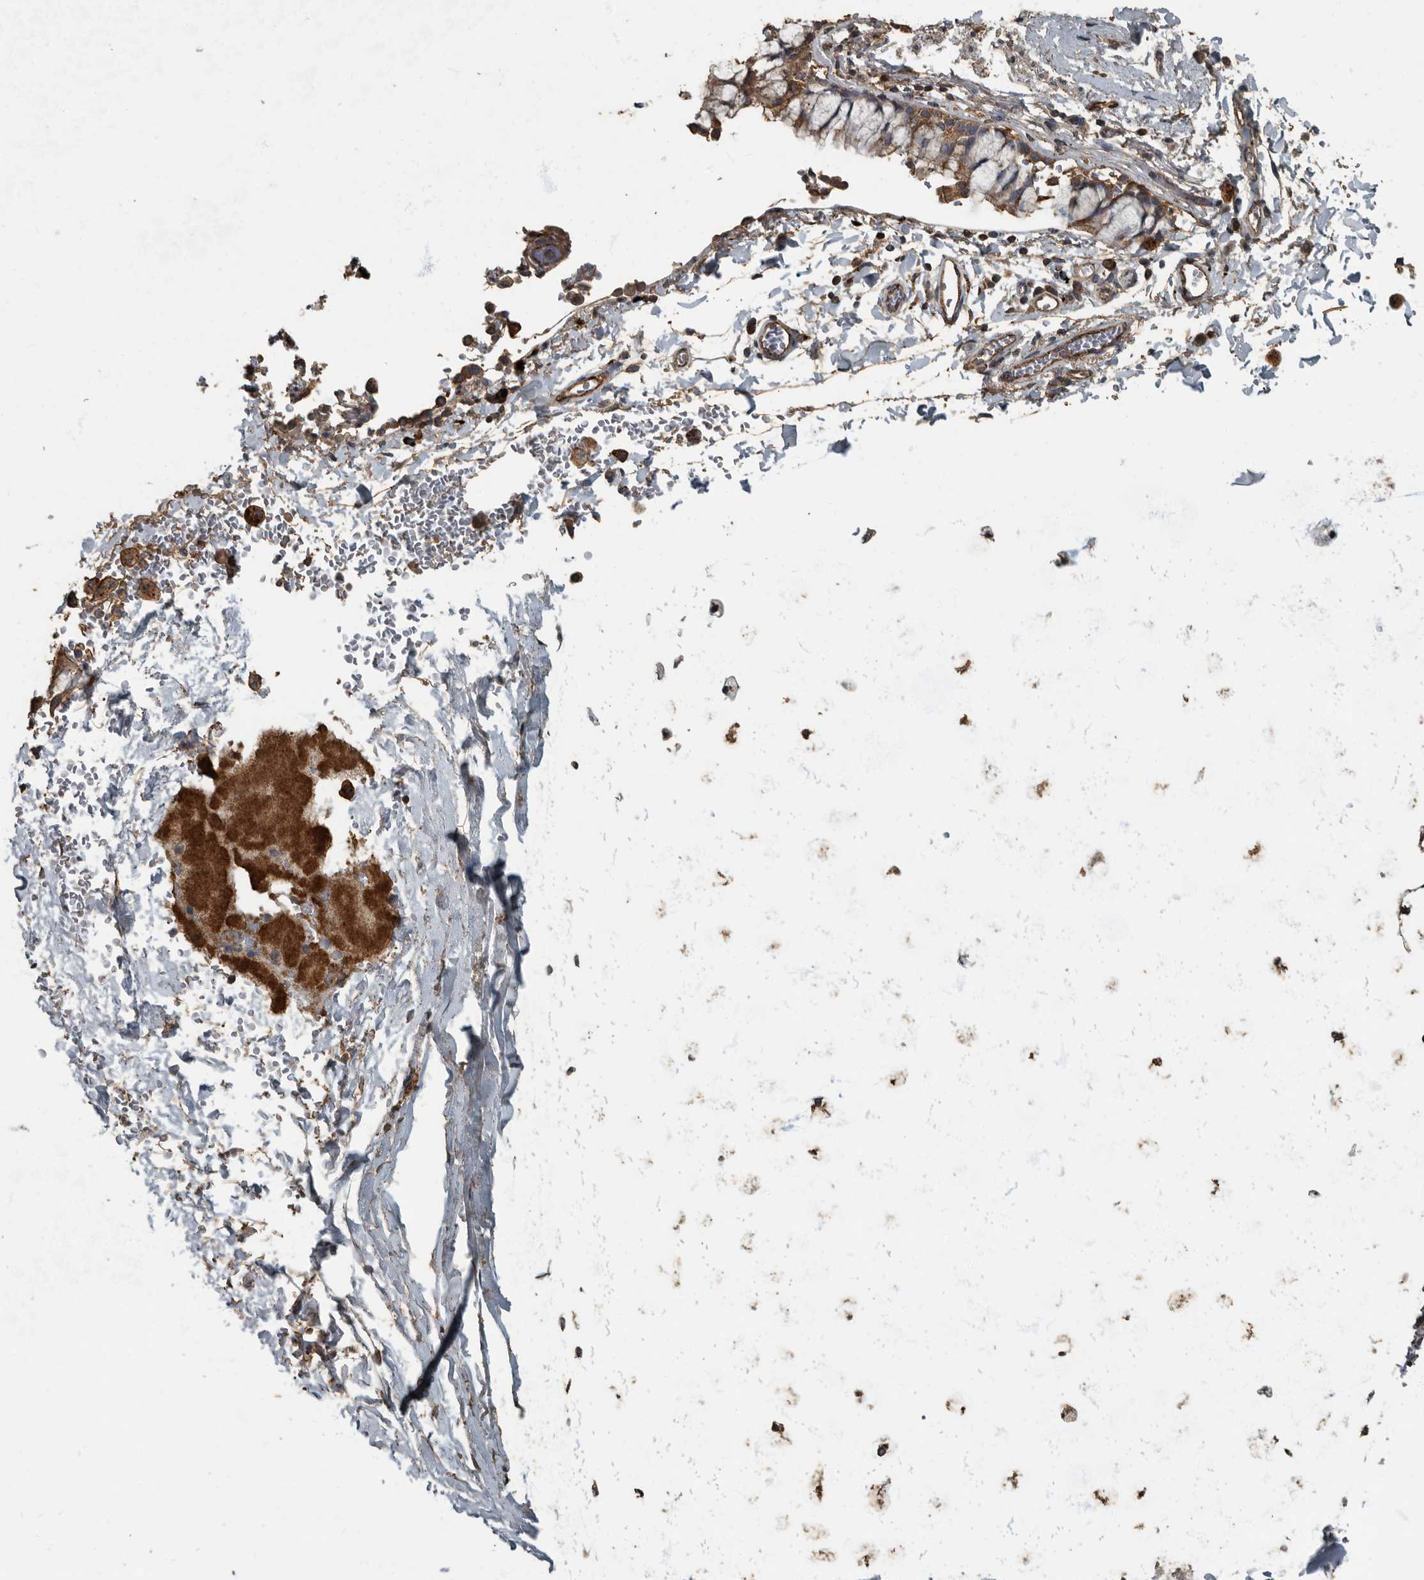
{"staining": {"intensity": "moderate", "quantity": ">75%", "location": "cytoplasmic/membranous"}, "tissue": "bronchus", "cell_type": "Respiratory epithelial cells", "image_type": "normal", "snomed": [{"axis": "morphology", "description": "Normal tissue, NOS"}, {"axis": "morphology", "description": "Inflammation, NOS"}, {"axis": "topography", "description": "Cartilage tissue"}, {"axis": "topography", "description": "Bronchus"}, {"axis": "topography", "description": "Lung"}], "caption": "Moderate cytoplasmic/membranous staining is appreciated in about >75% of respiratory epithelial cells in unremarkable bronchus.", "gene": "IL15RA", "patient": {"sex": "female", "age": 64}}